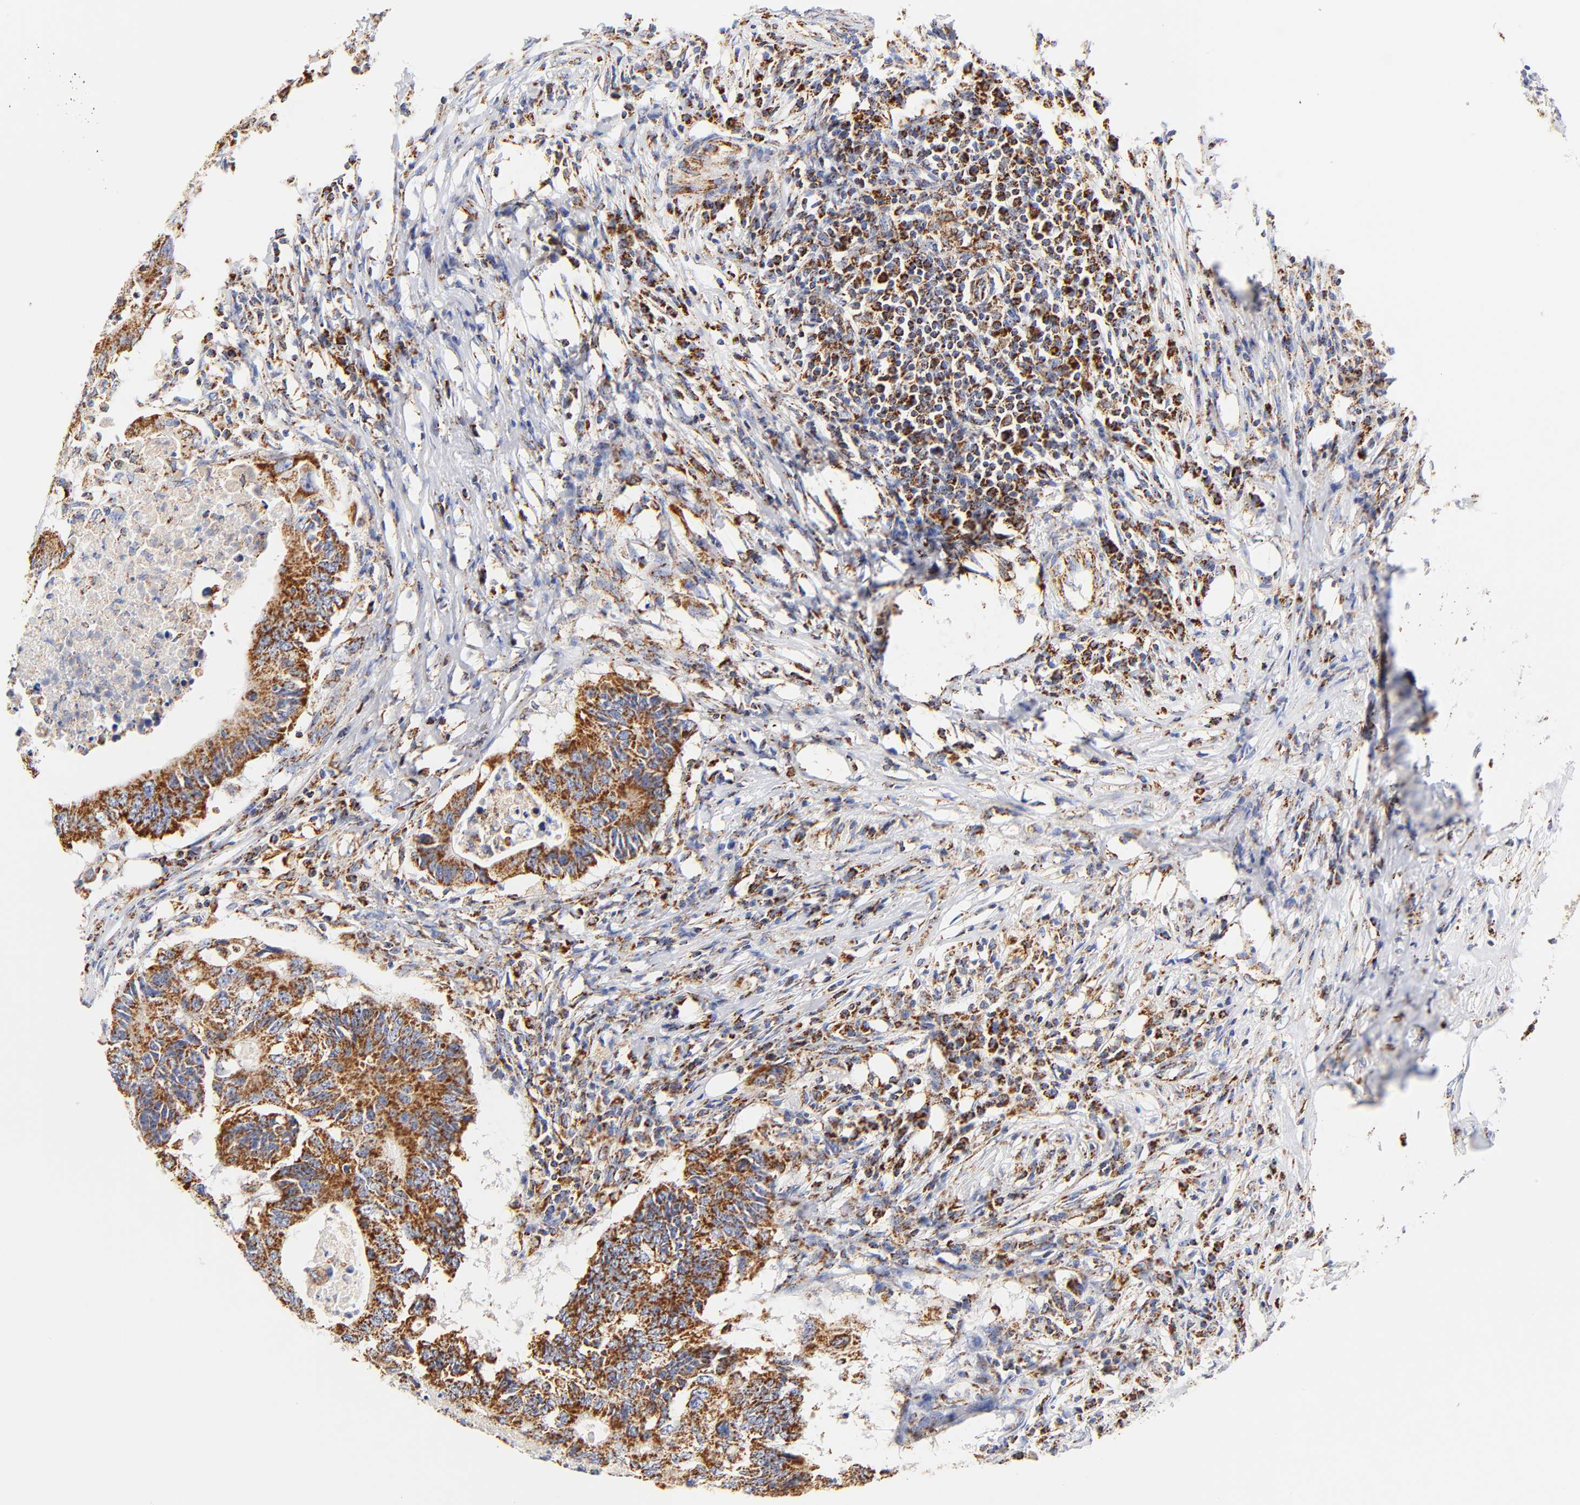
{"staining": {"intensity": "moderate", "quantity": ">75%", "location": "cytoplasmic/membranous"}, "tissue": "colorectal cancer", "cell_type": "Tumor cells", "image_type": "cancer", "snomed": [{"axis": "morphology", "description": "Adenocarcinoma, NOS"}, {"axis": "topography", "description": "Colon"}], "caption": "This is an image of IHC staining of colorectal cancer, which shows moderate expression in the cytoplasmic/membranous of tumor cells.", "gene": "ATP5F1D", "patient": {"sex": "male", "age": 71}}